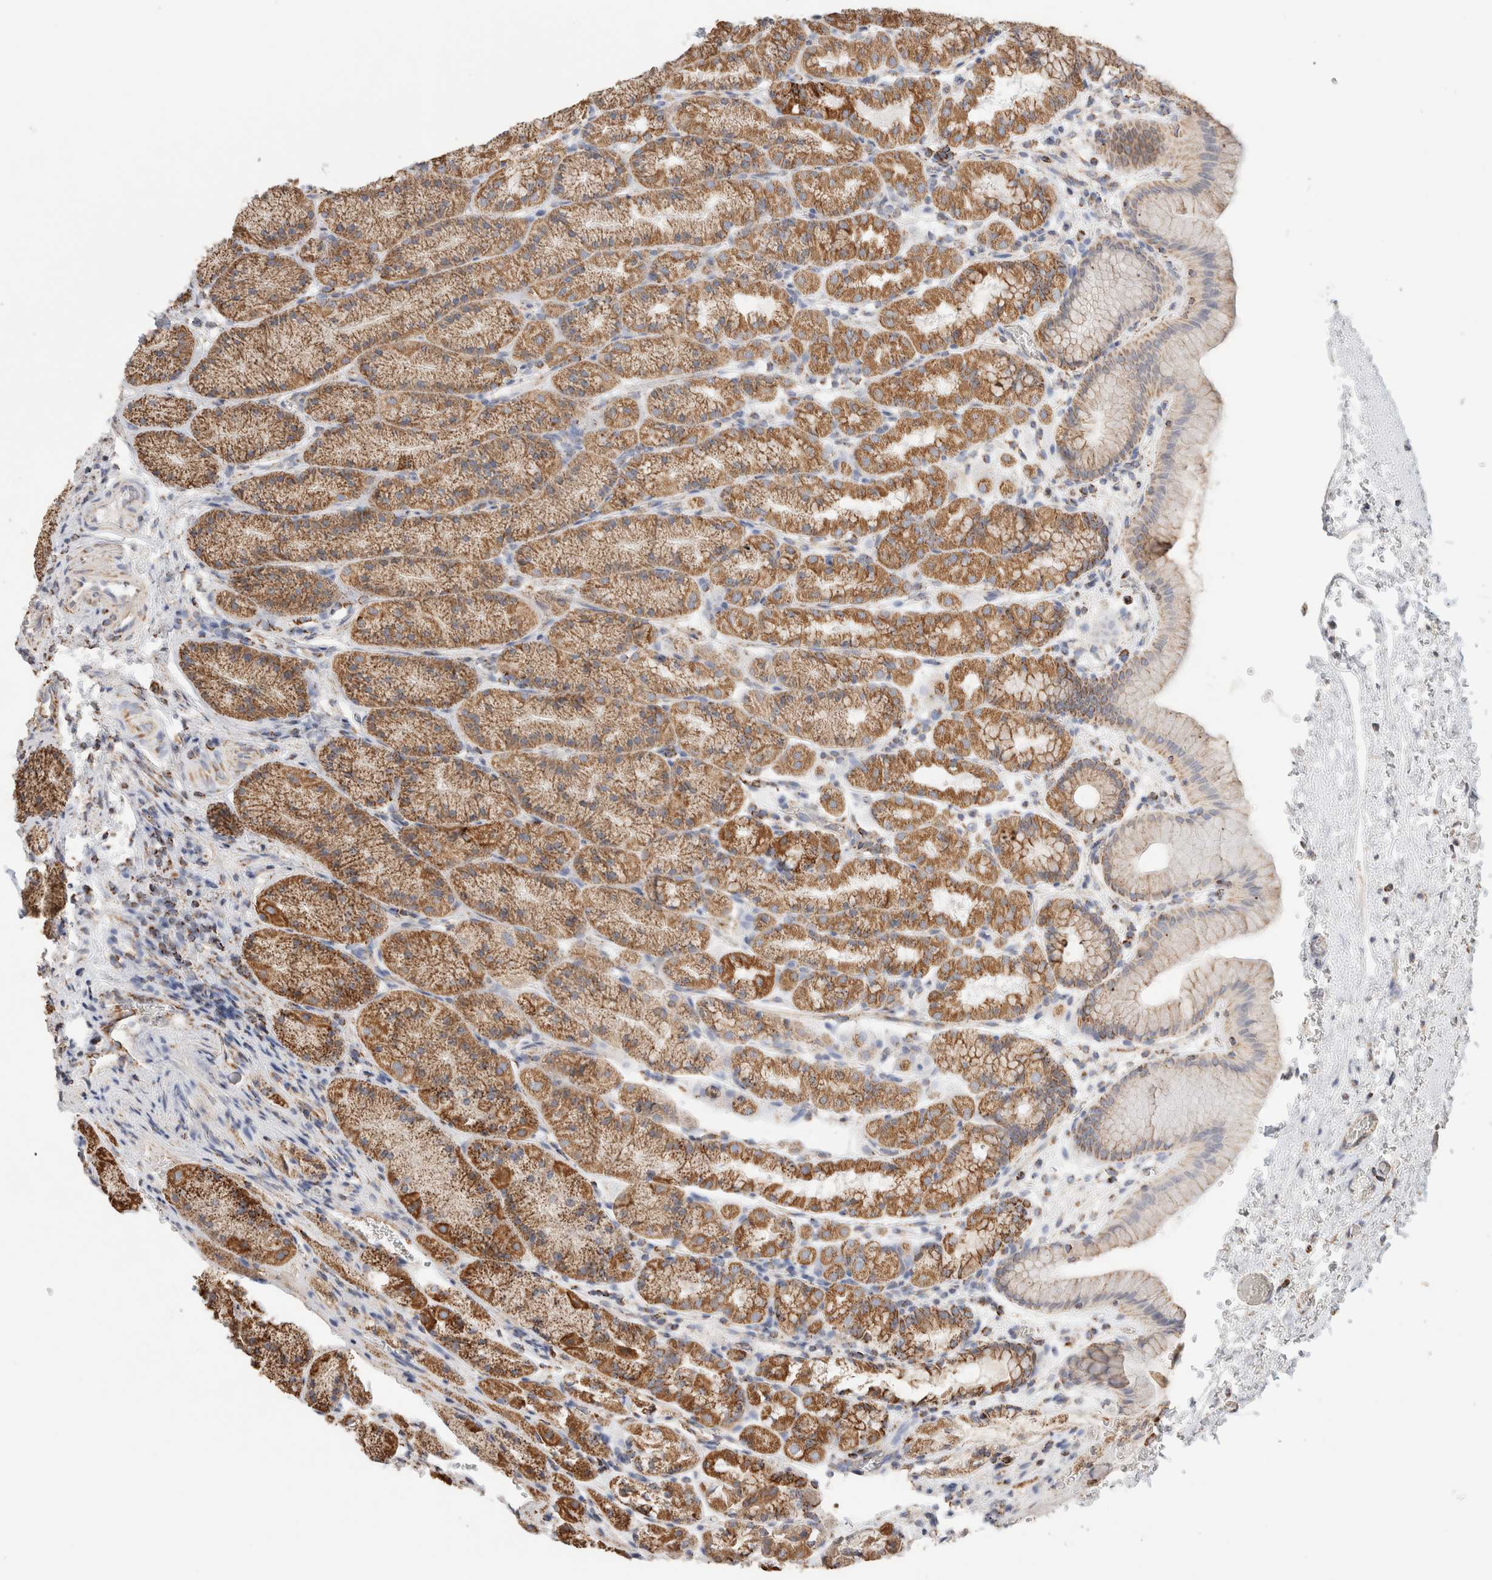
{"staining": {"intensity": "moderate", "quantity": ">75%", "location": "cytoplasmic/membranous"}, "tissue": "stomach", "cell_type": "Glandular cells", "image_type": "normal", "snomed": [{"axis": "morphology", "description": "Normal tissue, NOS"}, {"axis": "topography", "description": "Stomach"}], "caption": "This is a photomicrograph of IHC staining of benign stomach, which shows moderate expression in the cytoplasmic/membranous of glandular cells.", "gene": "C1QBP", "patient": {"sex": "male", "age": 42}}